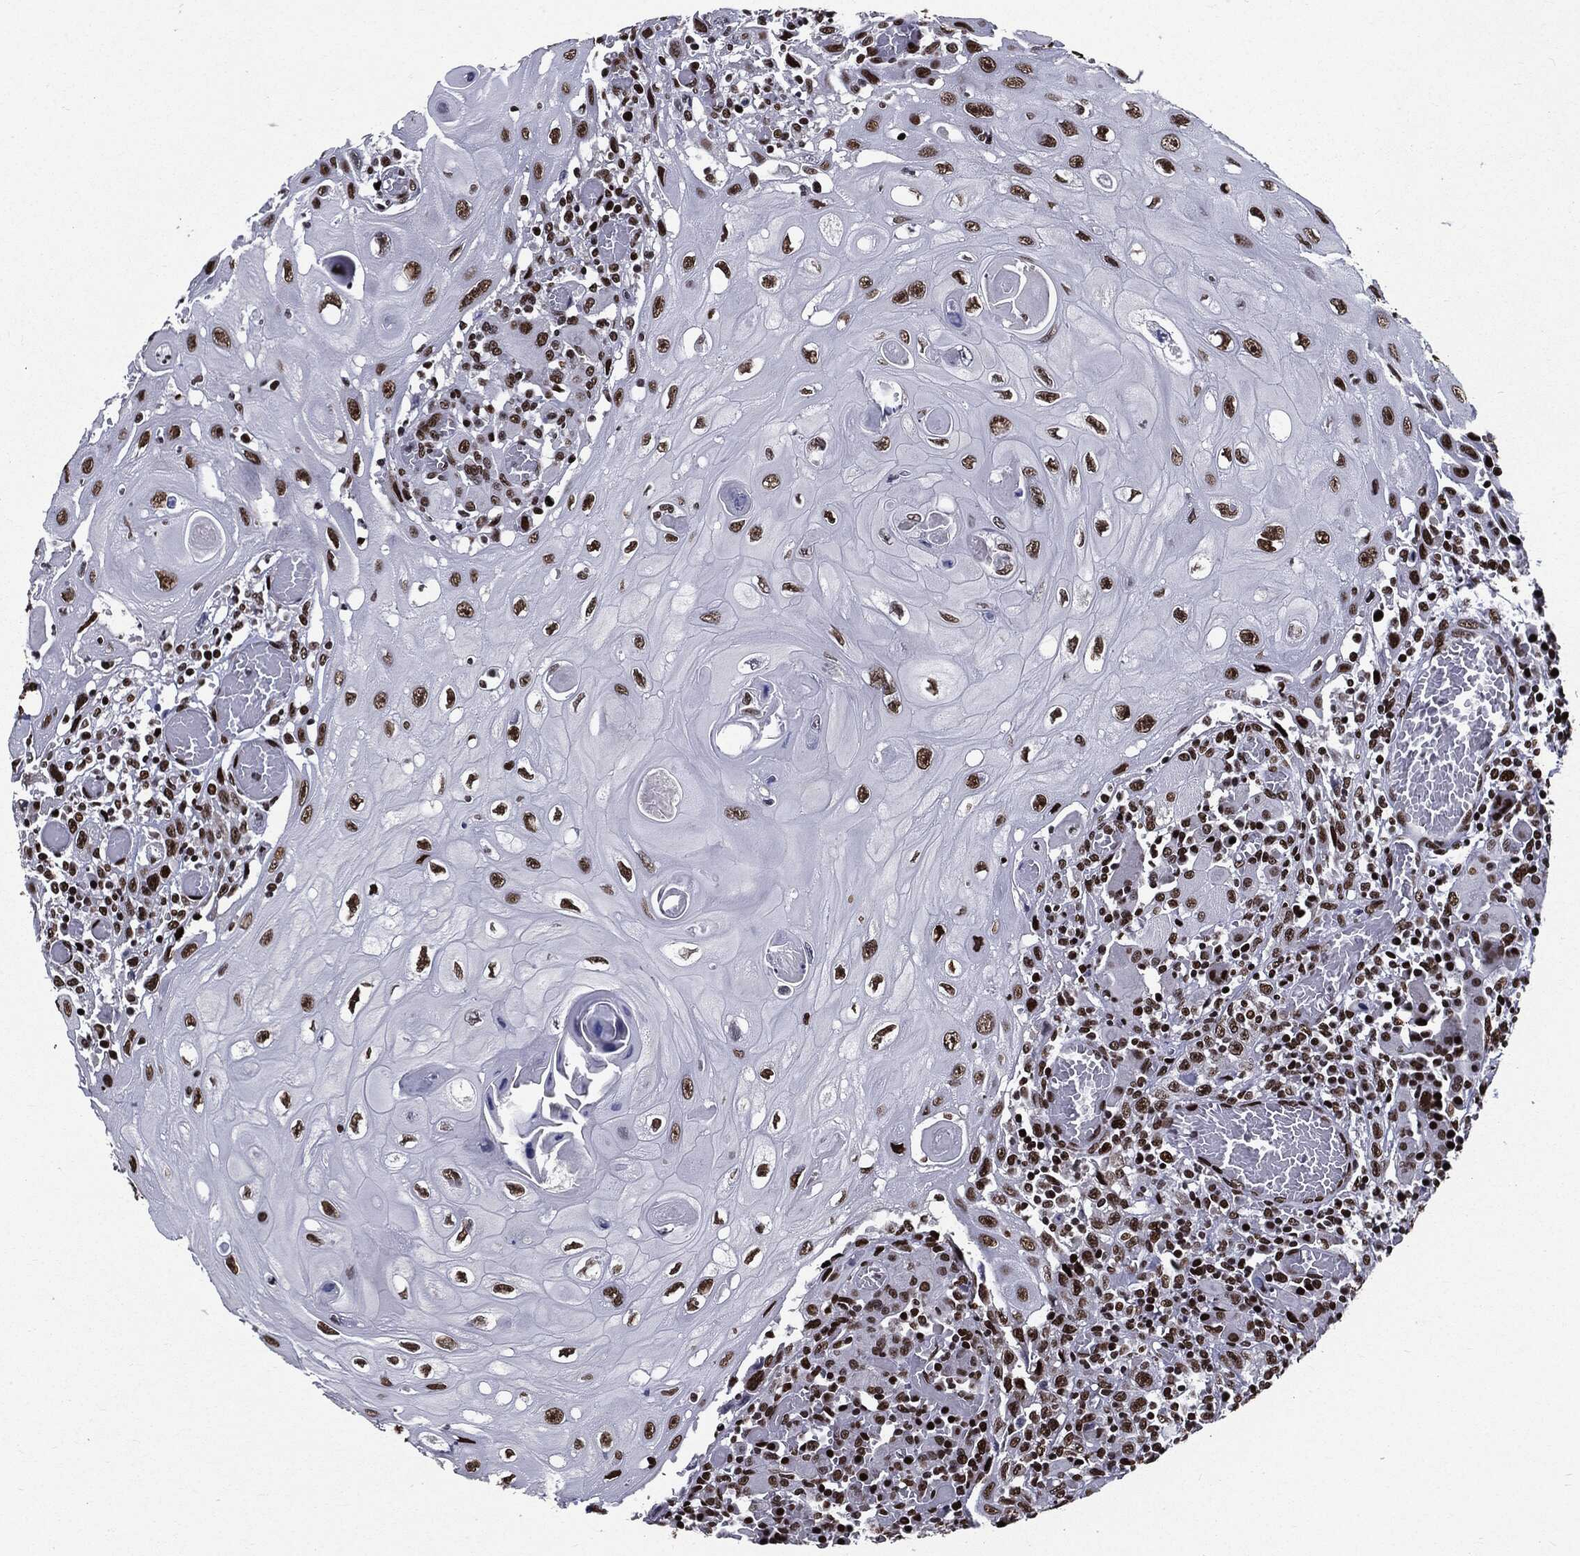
{"staining": {"intensity": "strong", "quantity": ">75%", "location": "nuclear"}, "tissue": "head and neck cancer", "cell_type": "Tumor cells", "image_type": "cancer", "snomed": [{"axis": "morphology", "description": "Normal tissue, NOS"}, {"axis": "morphology", "description": "Squamous cell carcinoma, NOS"}, {"axis": "topography", "description": "Oral tissue"}, {"axis": "topography", "description": "Head-Neck"}], "caption": "Head and neck cancer was stained to show a protein in brown. There is high levels of strong nuclear positivity in about >75% of tumor cells. The staining was performed using DAB (3,3'-diaminobenzidine), with brown indicating positive protein expression. Nuclei are stained blue with hematoxylin.", "gene": "ZFP91", "patient": {"sex": "male", "age": 71}}